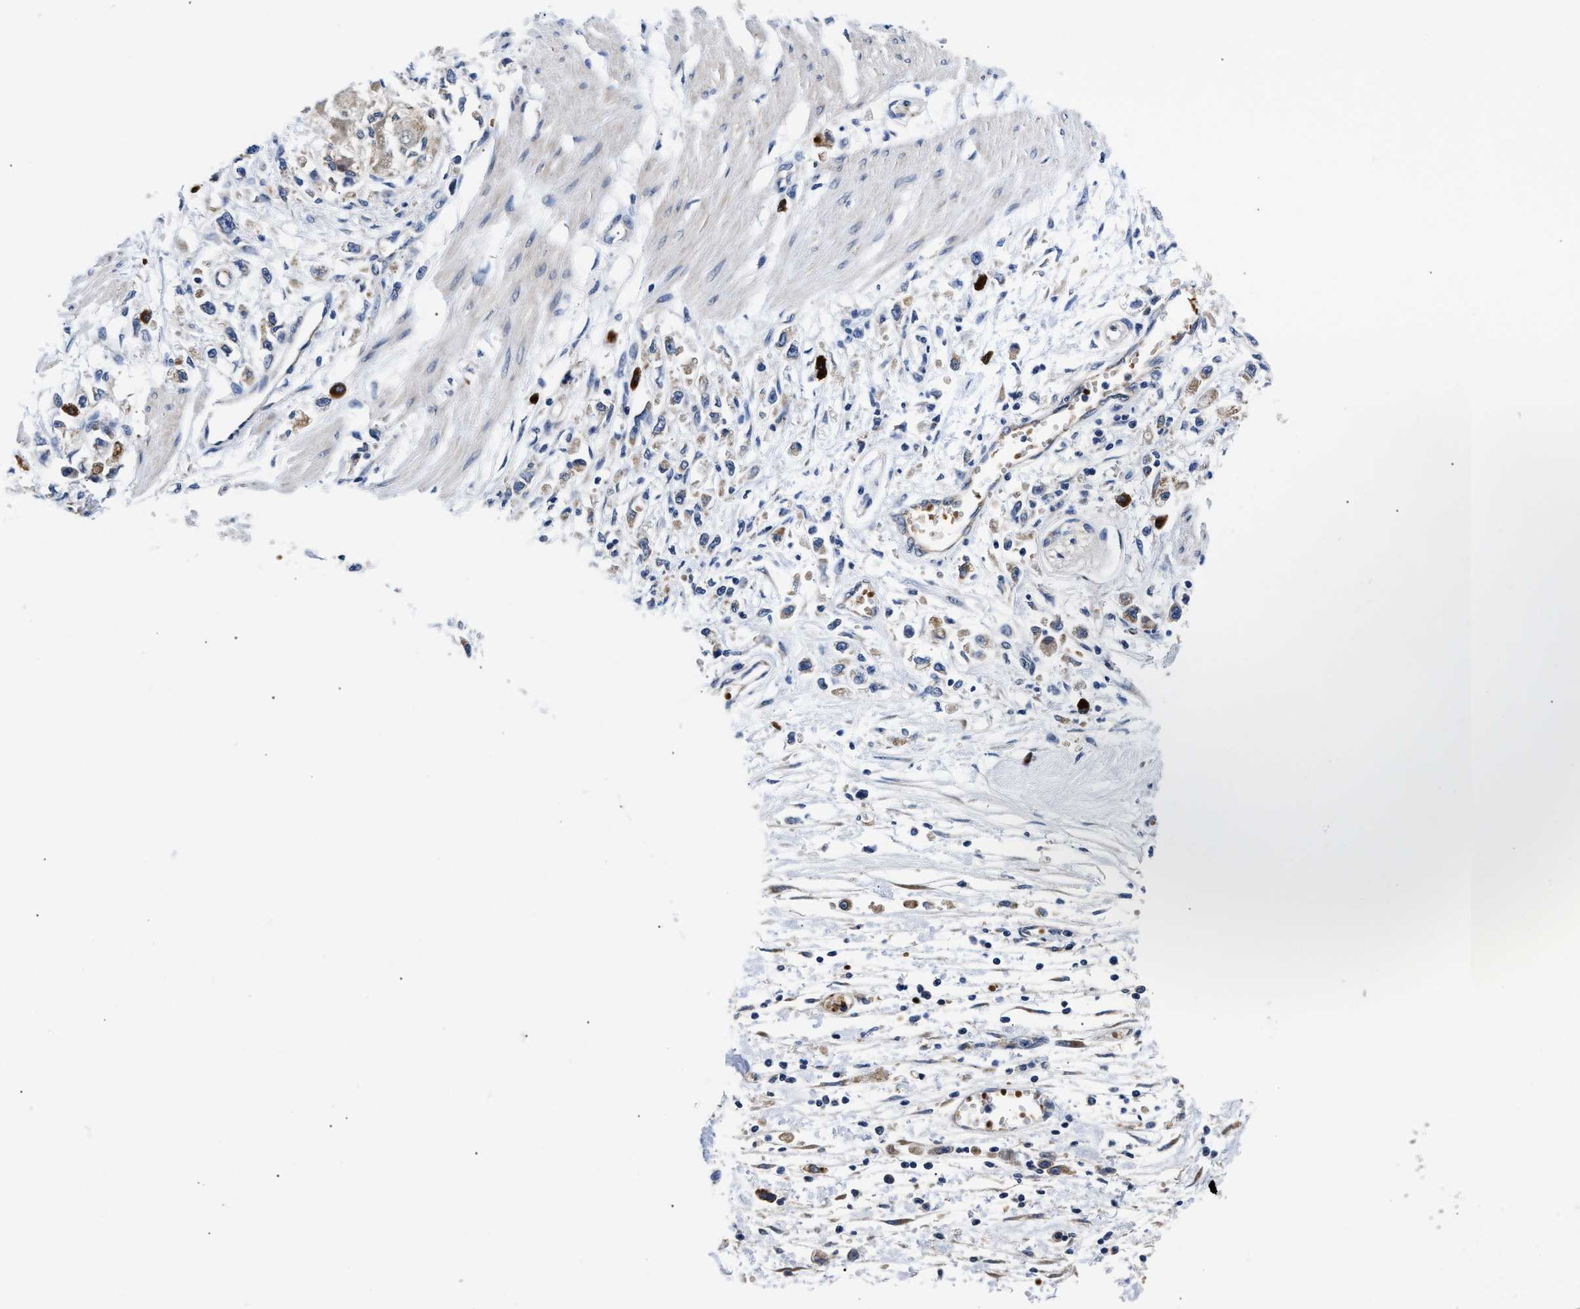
{"staining": {"intensity": "weak", "quantity": "<25%", "location": "cytoplasmic/membranous"}, "tissue": "stomach cancer", "cell_type": "Tumor cells", "image_type": "cancer", "snomed": [{"axis": "morphology", "description": "Adenocarcinoma, NOS"}, {"axis": "topography", "description": "Stomach"}], "caption": "This is an immunohistochemistry micrograph of stomach cancer (adenocarcinoma). There is no expression in tumor cells.", "gene": "RINT1", "patient": {"sex": "female", "age": 59}}